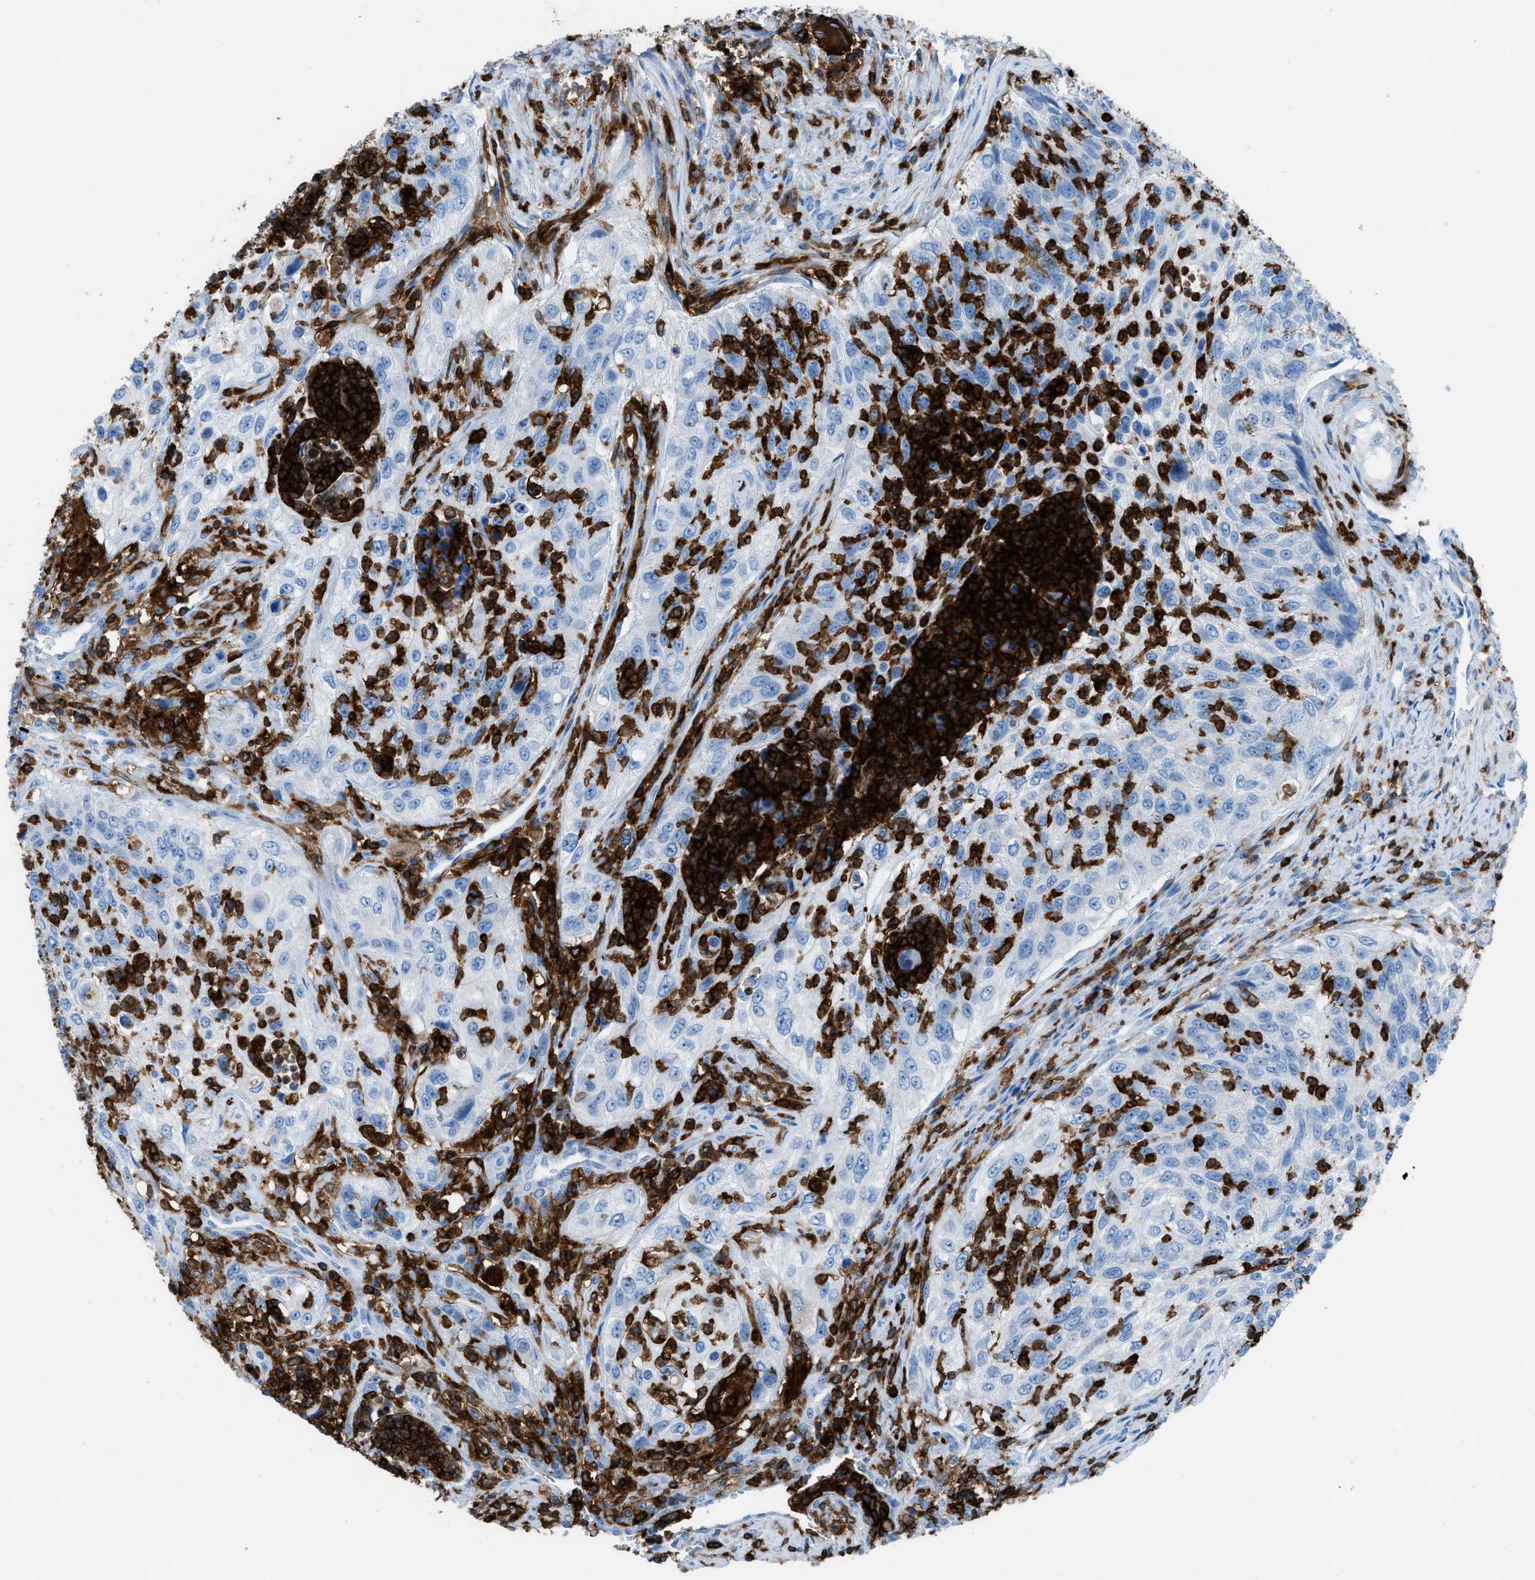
{"staining": {"intensity": "negative", "quantity": "none", "location": "none"}, "tissue": "urothelial cancer", "cell_type": "Tumor cells", "image_type": "cancer", "snomed": [{"axis": "morphology", "description": "Urothelial carcinoma, High grade"}, {"axis": "topography", "description": "Urinary bladder"}], "caption": "Urothelial carcinoma (high-grade) stained for a protein using immunohistochemistry (IHC) demonstrates no expression tumor cells.", "gene": "ITGB2", "patient": {"sex": "female", "age": 60}}